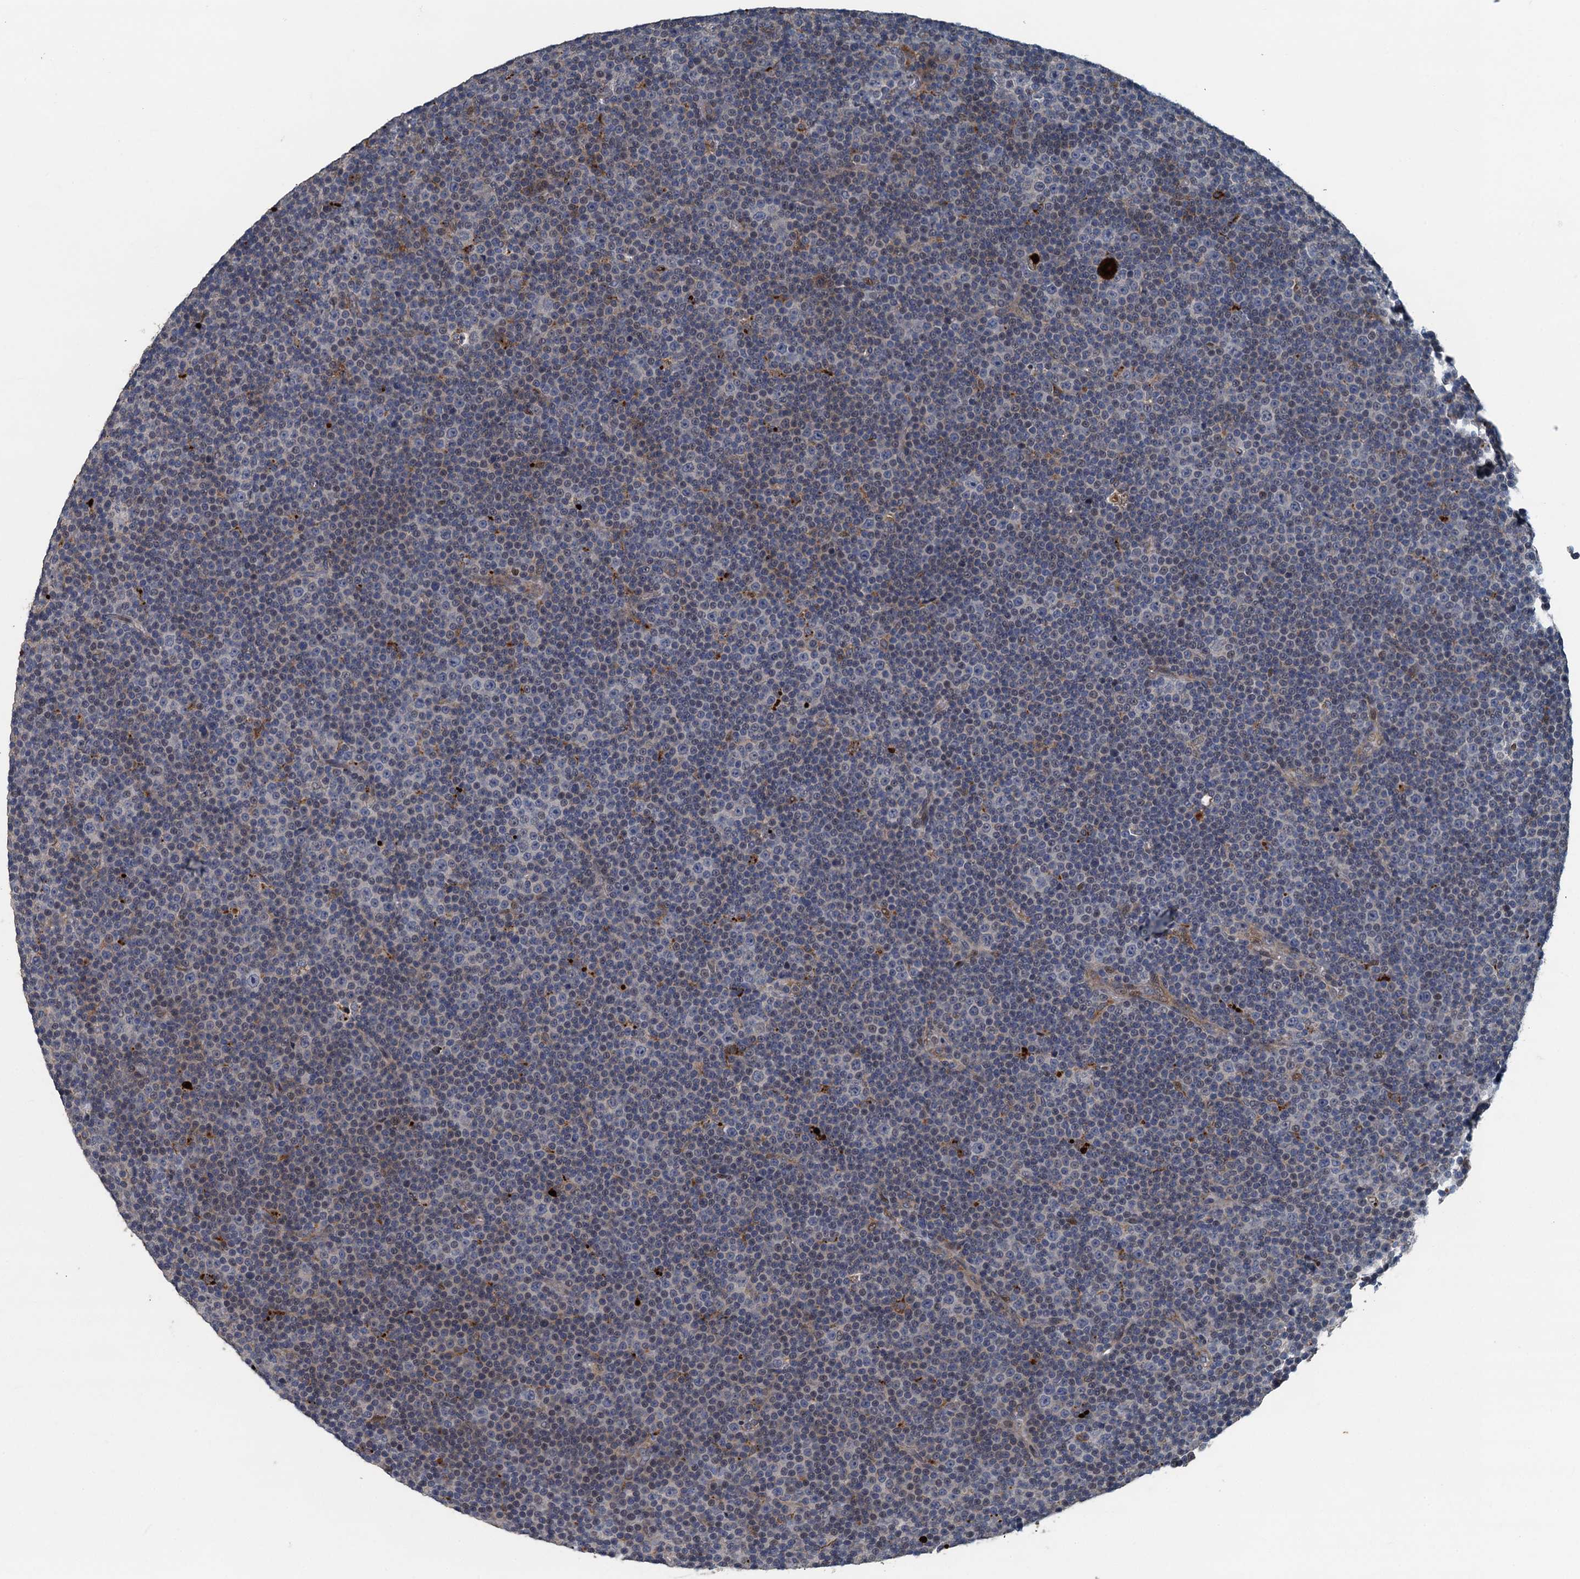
{"staining": {"intensity": "negative", "quantity": "none", "location": "none"}, "tissue": "lymphoma", "cell_type": "Tumor cells", "image_type": "cancer", "snomed": [{"axis": "morphology", "description": "Malignant lymphoma, non-Hodgkin's type, Low grade"}, {"axis": "topography", "description": "Lymph node"}], "caption": "Lymphoma stained for a protein using immunohistochemistry (IHC) exhibits no positivity tumor cells.", "gene": "AGRN", "patient": {"sex": "female", "age": 67}}